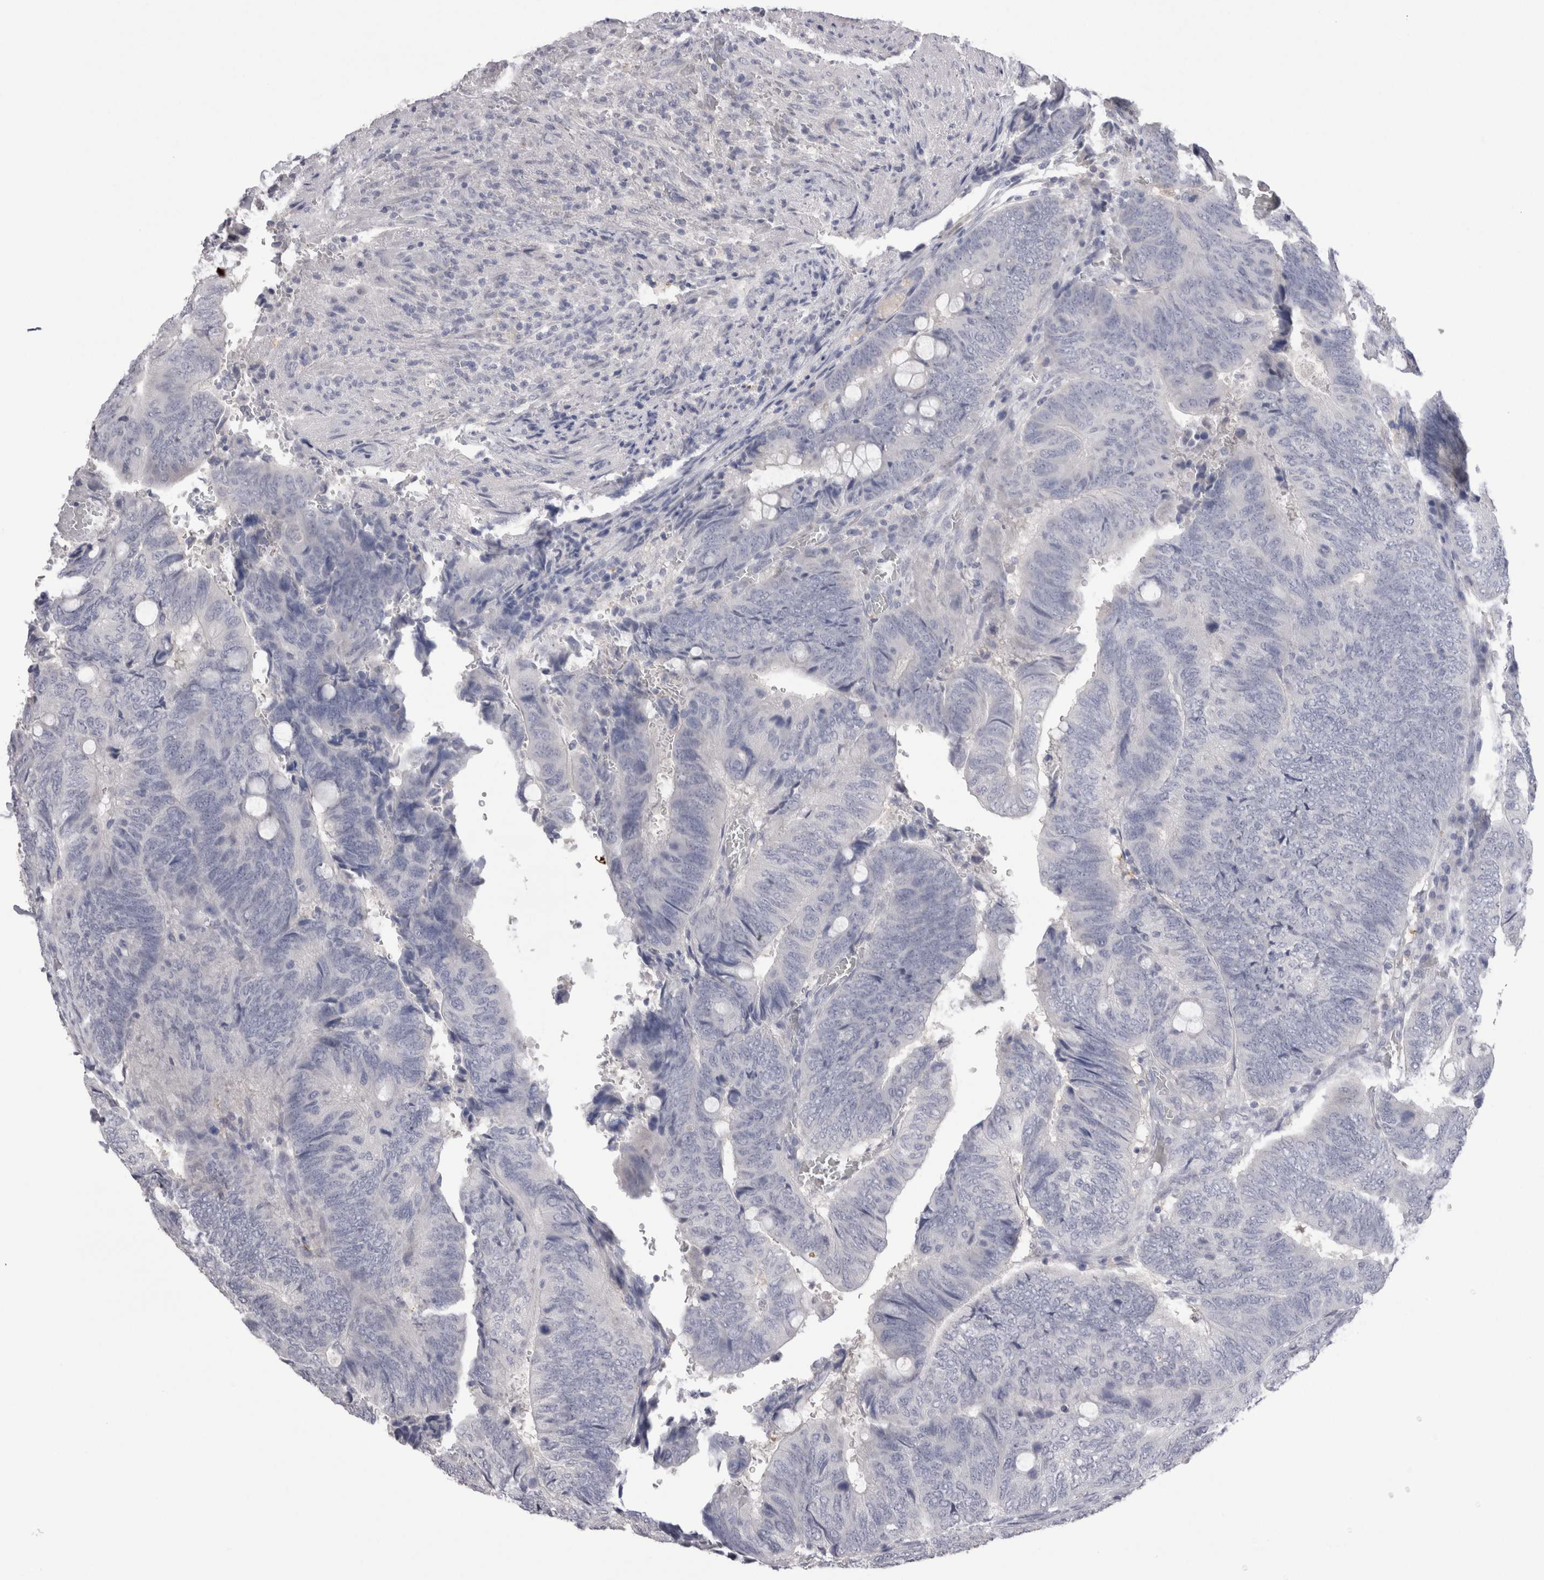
{"staining": {"intensity": "negative", "quantity": "none", "location": "none"}, "tissue": "colorectal cancer", "cell_type": "Tumor cells", "image_type": "cancer", "snomed": [{"axis": "morphology", "description": "Normal tissue, NOS"}, {"axis": "morphology", "description": "Adenocarcinoma, NOS"}, {"axis": "topography", "description": "Rectum"}, {"axis": "topography", "description": "Peripheral nerve tissue"}], "caption": "Adenocarcinoma (colorectal) was stained to show a protein in brown. There is no significant positivity in tumor cells.", "gene": "SUCNR1", "patient": {"sex": "male", "age": 92}}